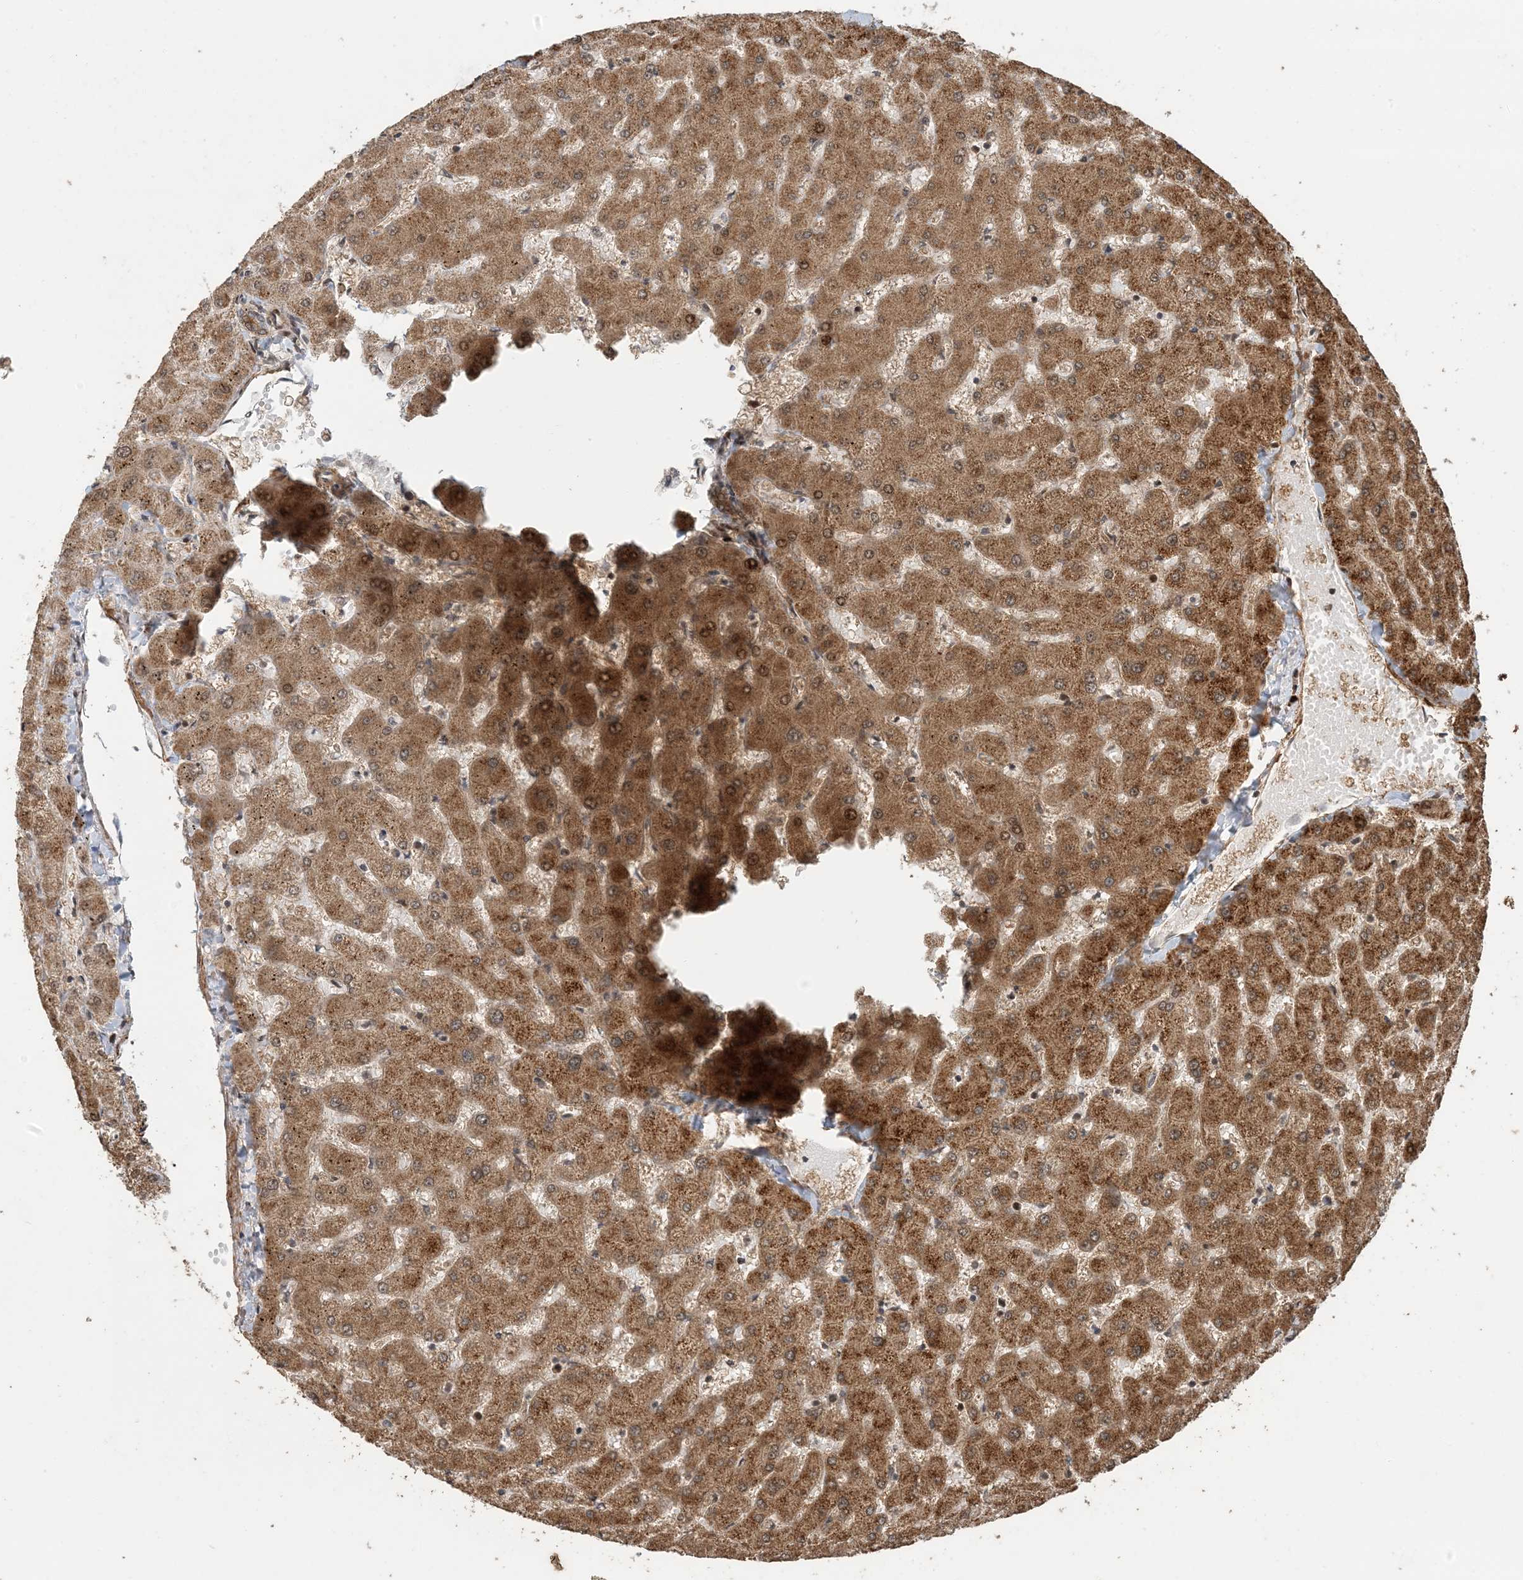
{"staining": {"intensity": "moderate", "quantity": ">75%", "location": "cytoplasmic/membranous"}, "tissue": "liver", "cell_type": "Cholangiocytes", "image_type": "normal", "snomed": [{"axis": "morphology", "description": "Normal tissue, NOS"}, {"axis": "topography", "description": "Liver"}], "caption": "Brown immunohistochemical staining in normal liver exhibits moderate cytoplasmic/membranous staining in approximately >75% of cholangiocytes.", "gene": "ATP13A2", "patient": {"sex": "female", "age": 63}}